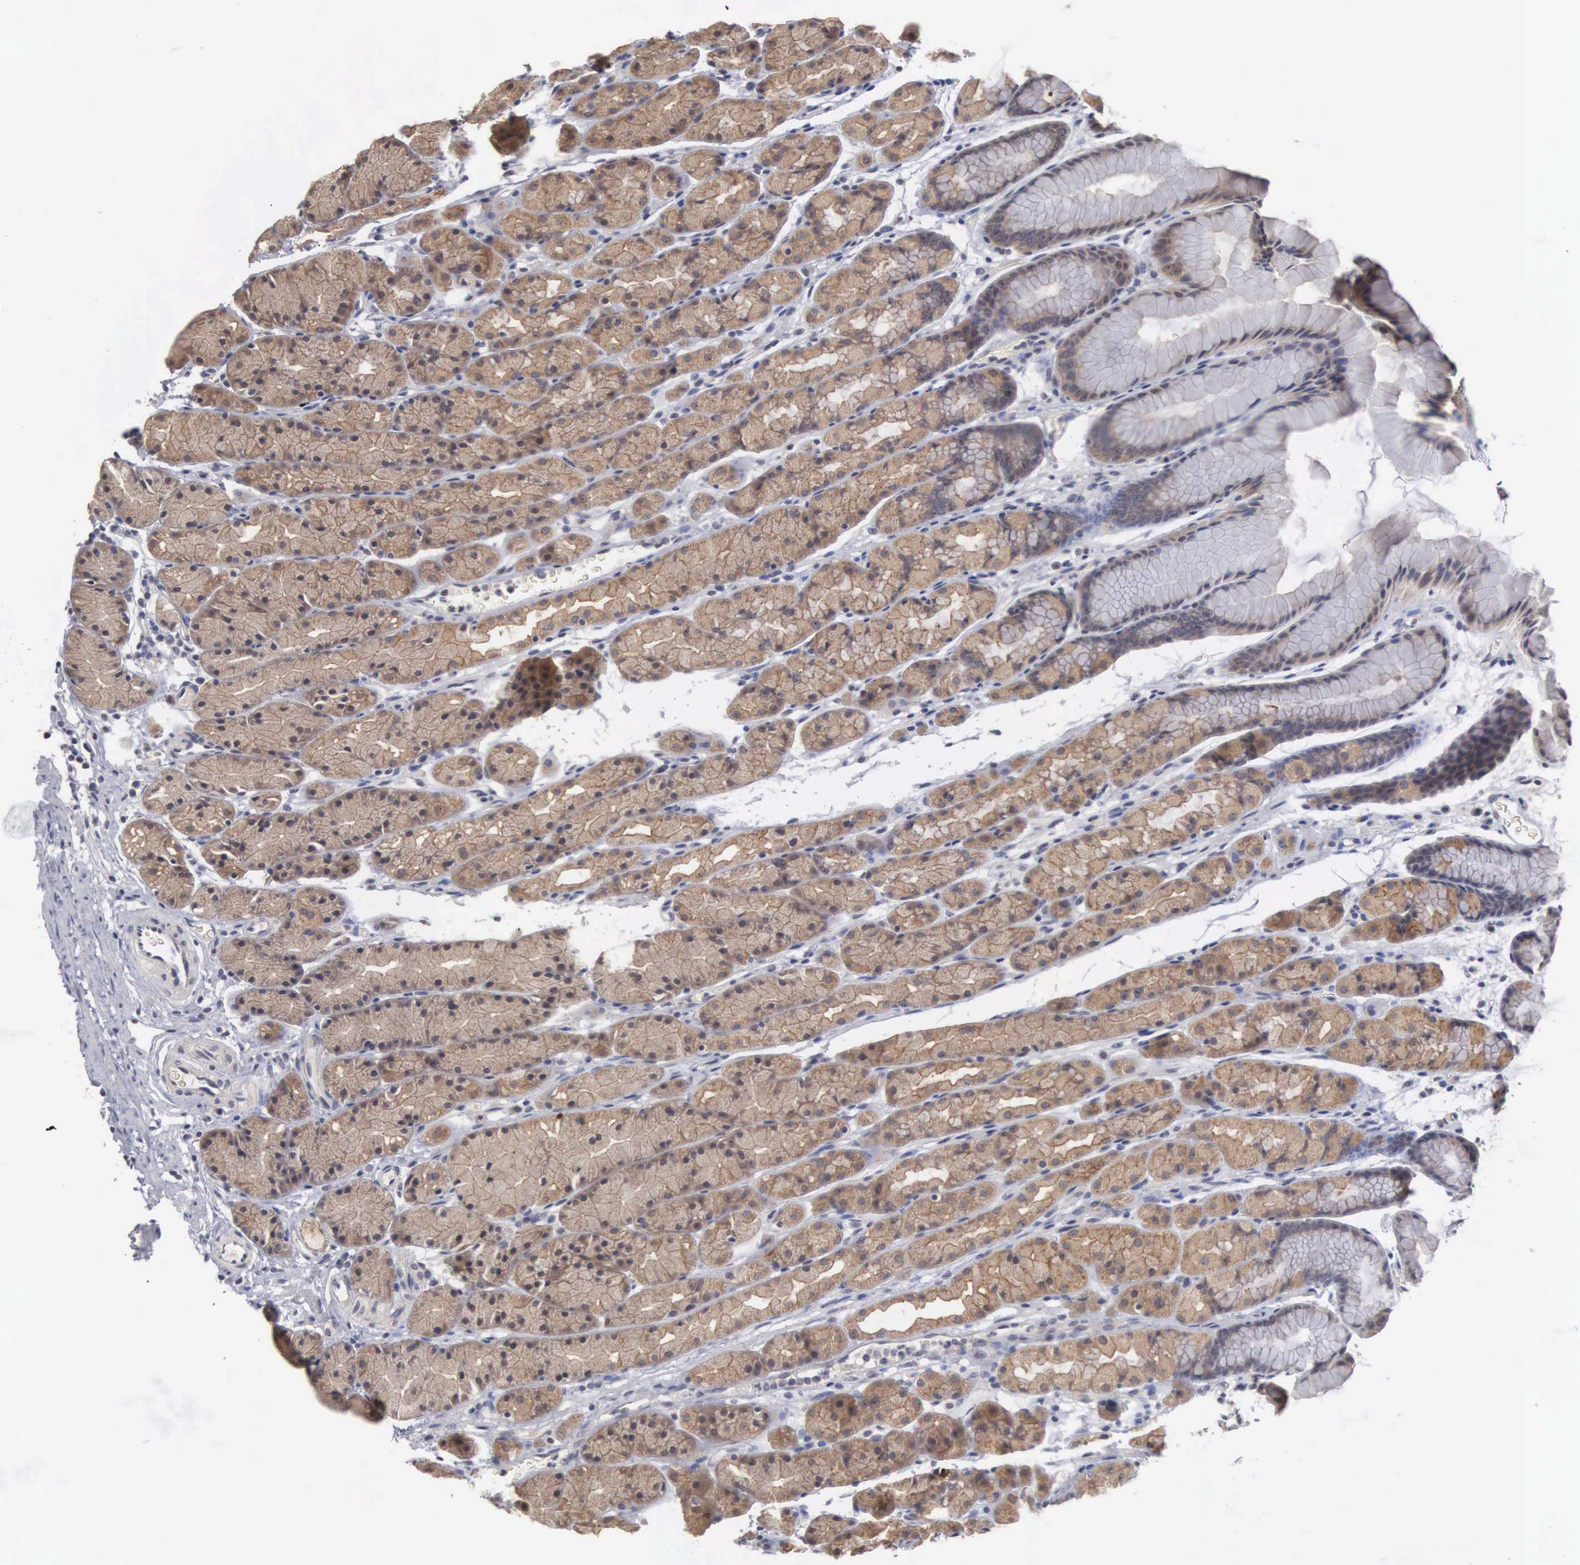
{"staining": {"intensity": "moderate", "quantity": ">75%", "location": "cytoplasmic/membranous,nuclear"}, "tissue": "stomach", "cell_type": "Glandular cells", "image_type": "normal", "snomed": [{"axis": "morphology", "description": "Normal tissue, NOS"}, {"axis": "topography", "description": "Esophagus"}, {"axis": "topography", "description": "Stomach, upper"}], "caption": "High-power microscopy captured an immunohistochemistry (IHC) image of unremarkable stomach, revealing moderate cytoplasmic/membranous,nuclear staining in about >75% of glandular cells. (brown staining indicates protein expression, while blue staining denotes nuclei).", "gene": "AMN", "patient": {"sex": "male", "age": 47}}